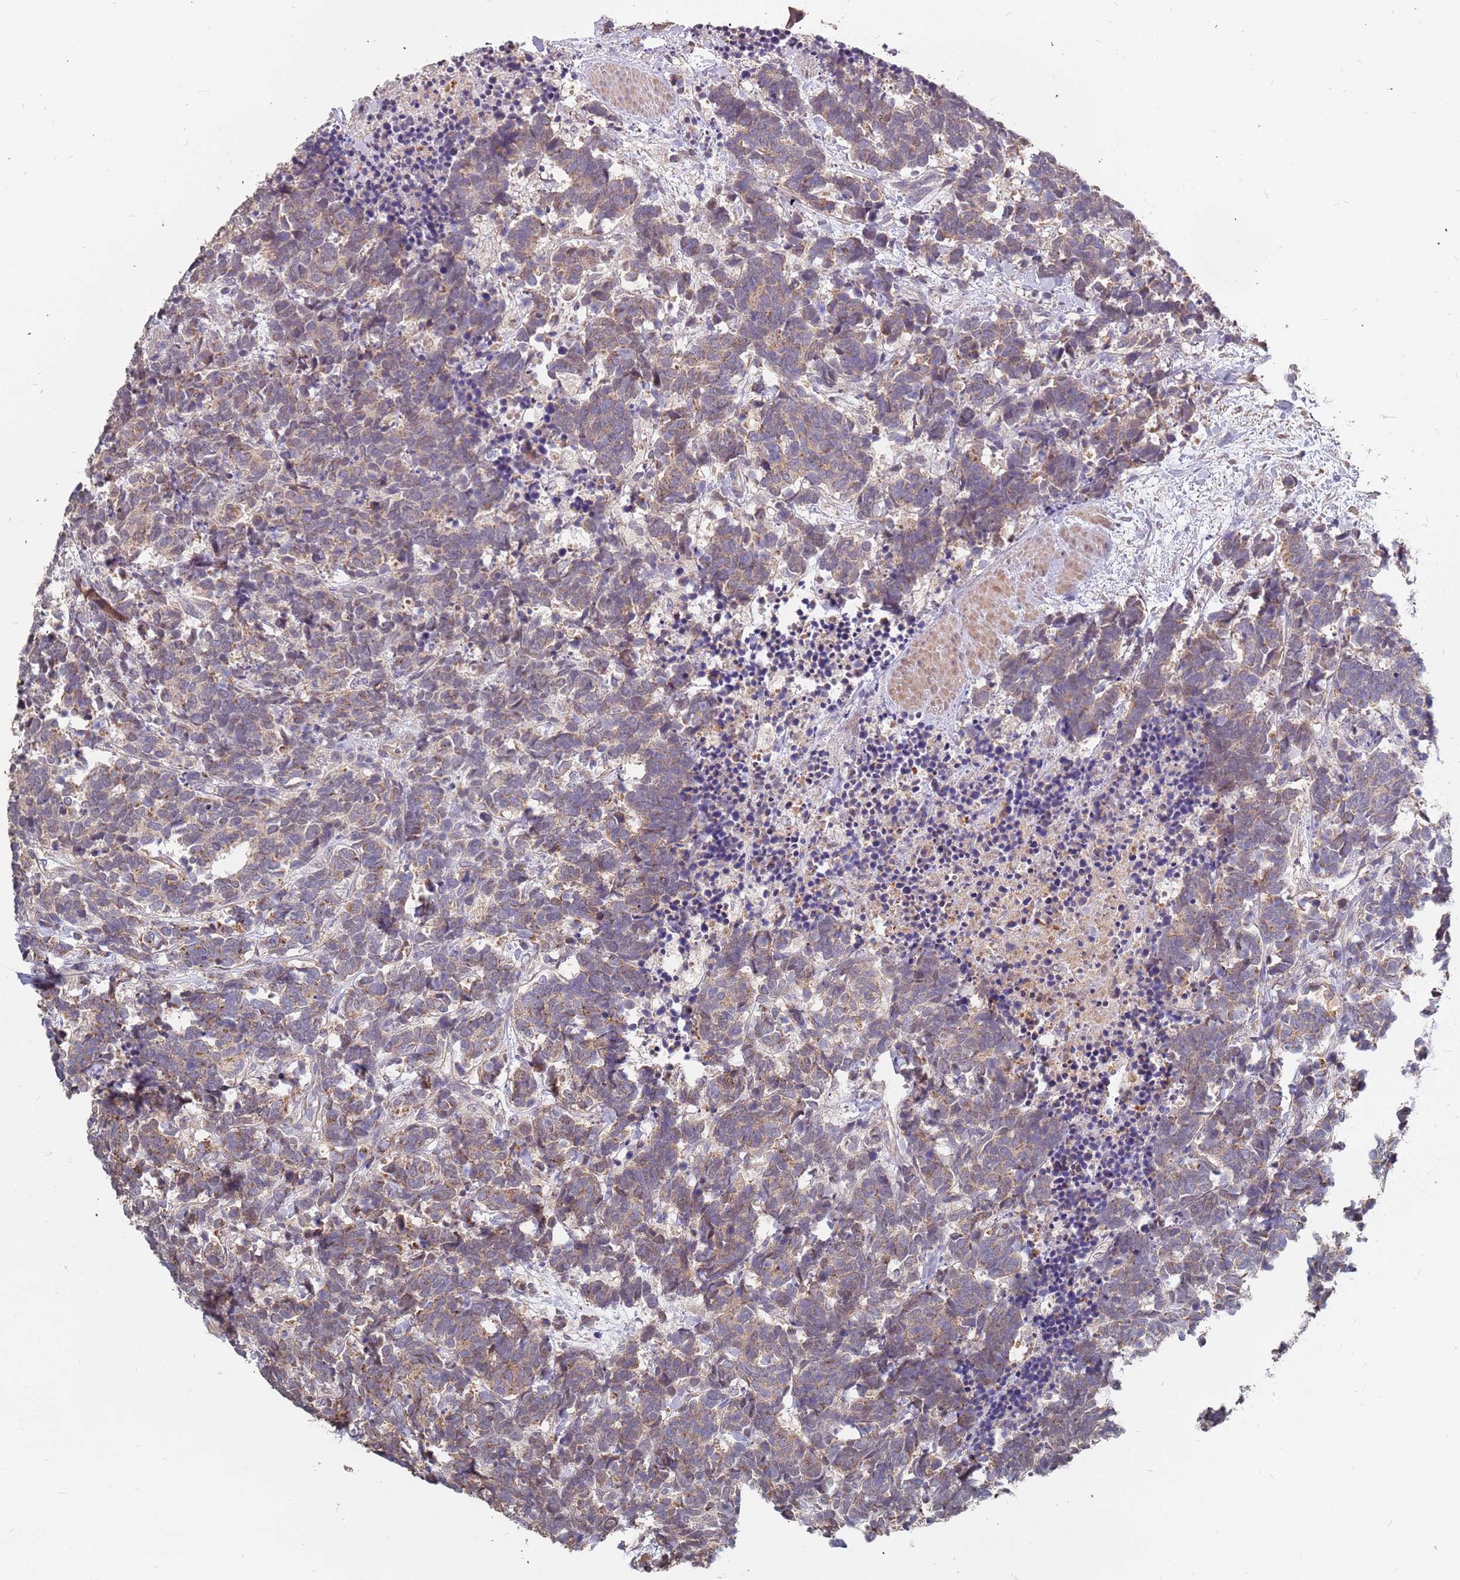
{"staining": {"intensity": "weak", "quantity": ">75%", "location": "cytoplasmic/membranous"}, "tissue": "carcinoid", "cell_type": "Tumor cells", "image_type": "cancer", "snomed": [{"axis": "morphology", "description": "Carcinoma, NOS"}, {"axis": "morphology", "description": "Carcinoid, malignant, NOS"}, {"axis": "topography", "description": "Prostate"}], "caption": "A high-resolution image shows IHC staining of carcinoma, which shows weak cytoplasmic/membranous staining in about >75% of tumor cells.", "gene": "TCEANC2", "patient": {"sex": "male", "age": 57}}